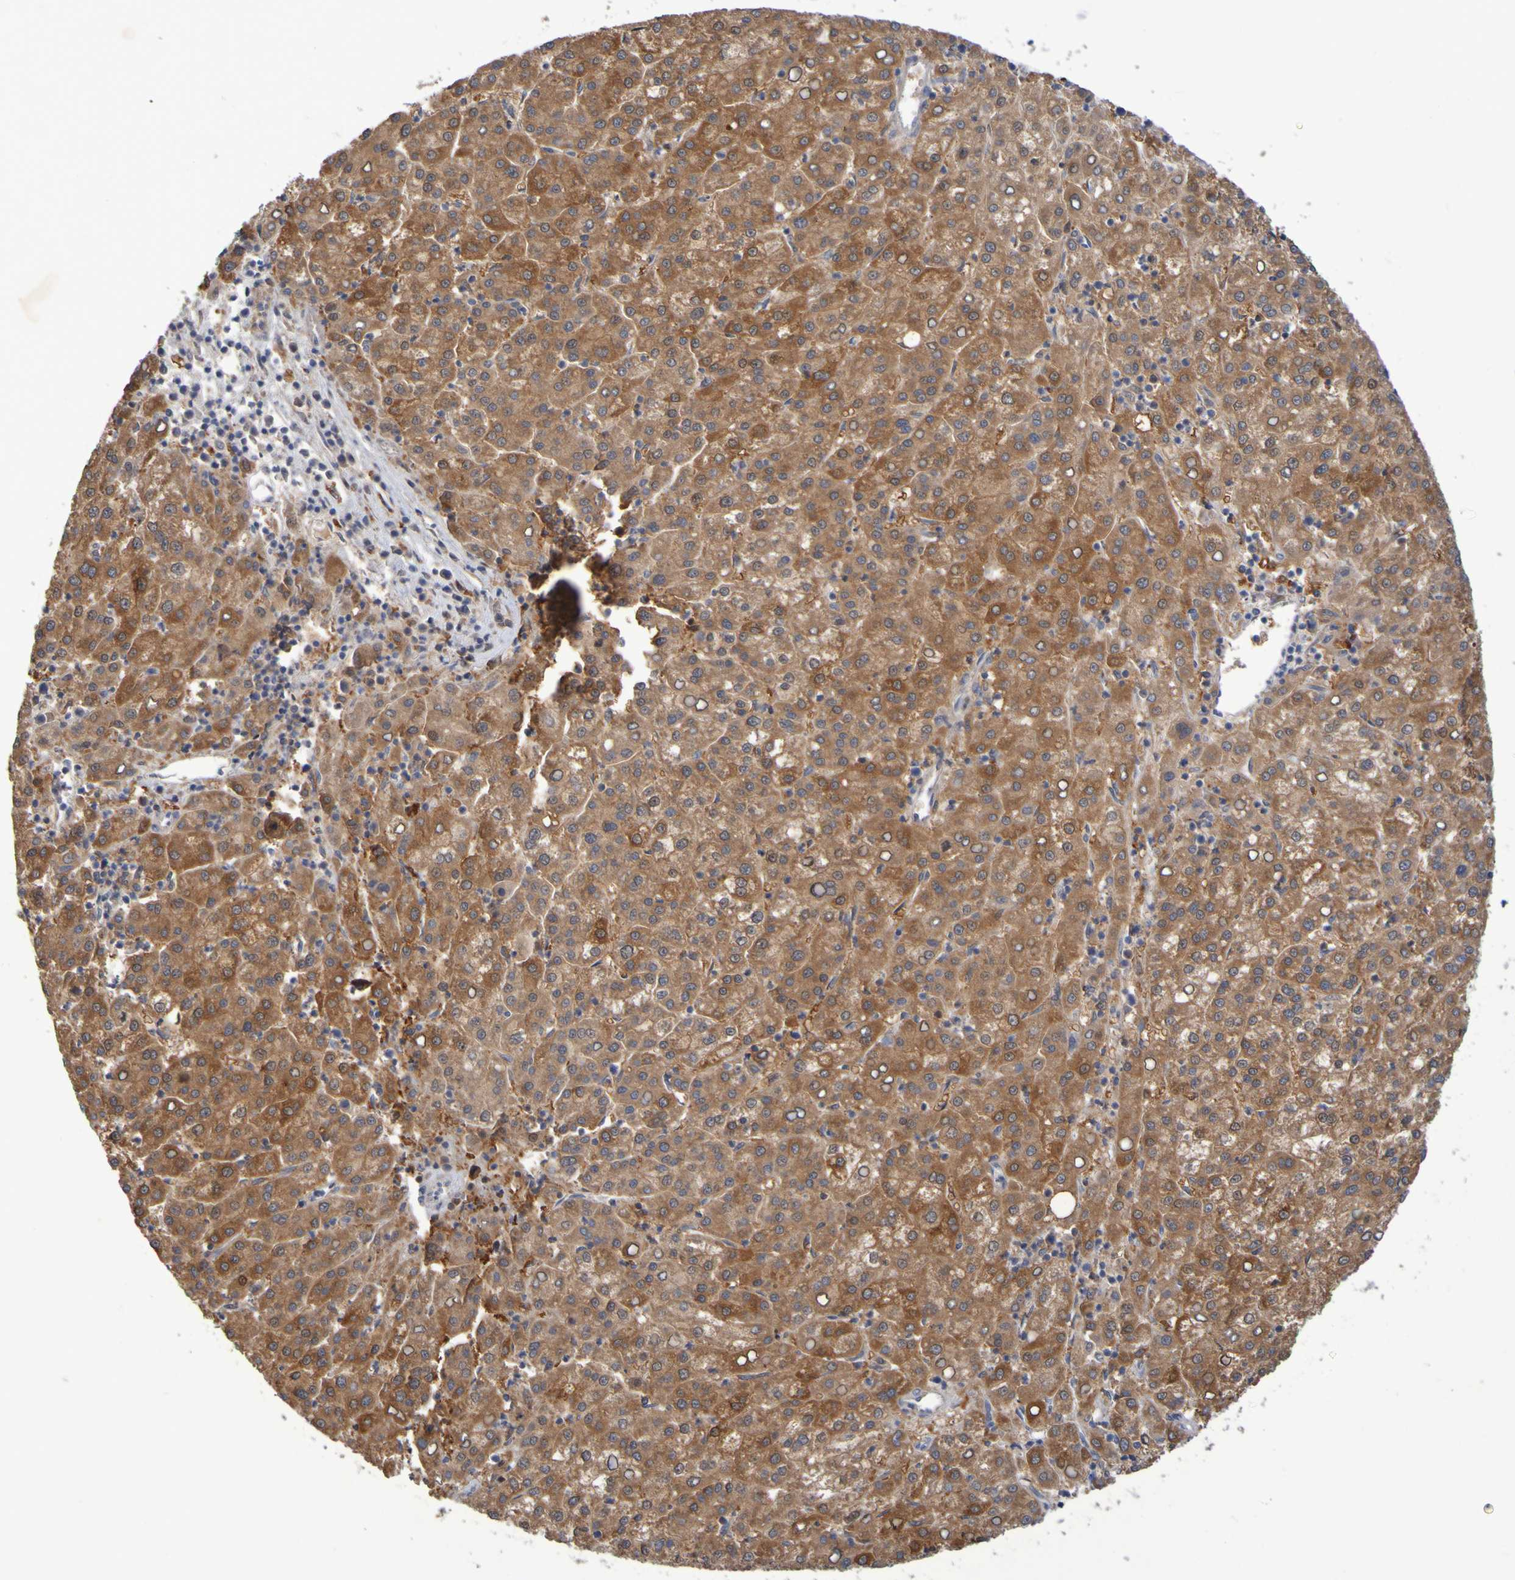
{"staining": {"intensity": "strong", "quantity": ">75%", "location": "cytoplasmic/membranous"}, "tissue": "liver cancer", "cell_type": "Tumor cells", "image_type": "cancer", "snomed": [{"axis": "morphology", "description": "Carcinoma, Hepatocellular, NOS"}, {"axis": "topography", "description": "Liver"}], "caption": "Human liver cancer (hepatocellular carcinoma) stained with a brown dye reveals strong cytoplasmic/membranous positive staining in approximately >75% of tumor cells.", "gene": "FBP2", "patient": {"sex": "female", "age": 58}}